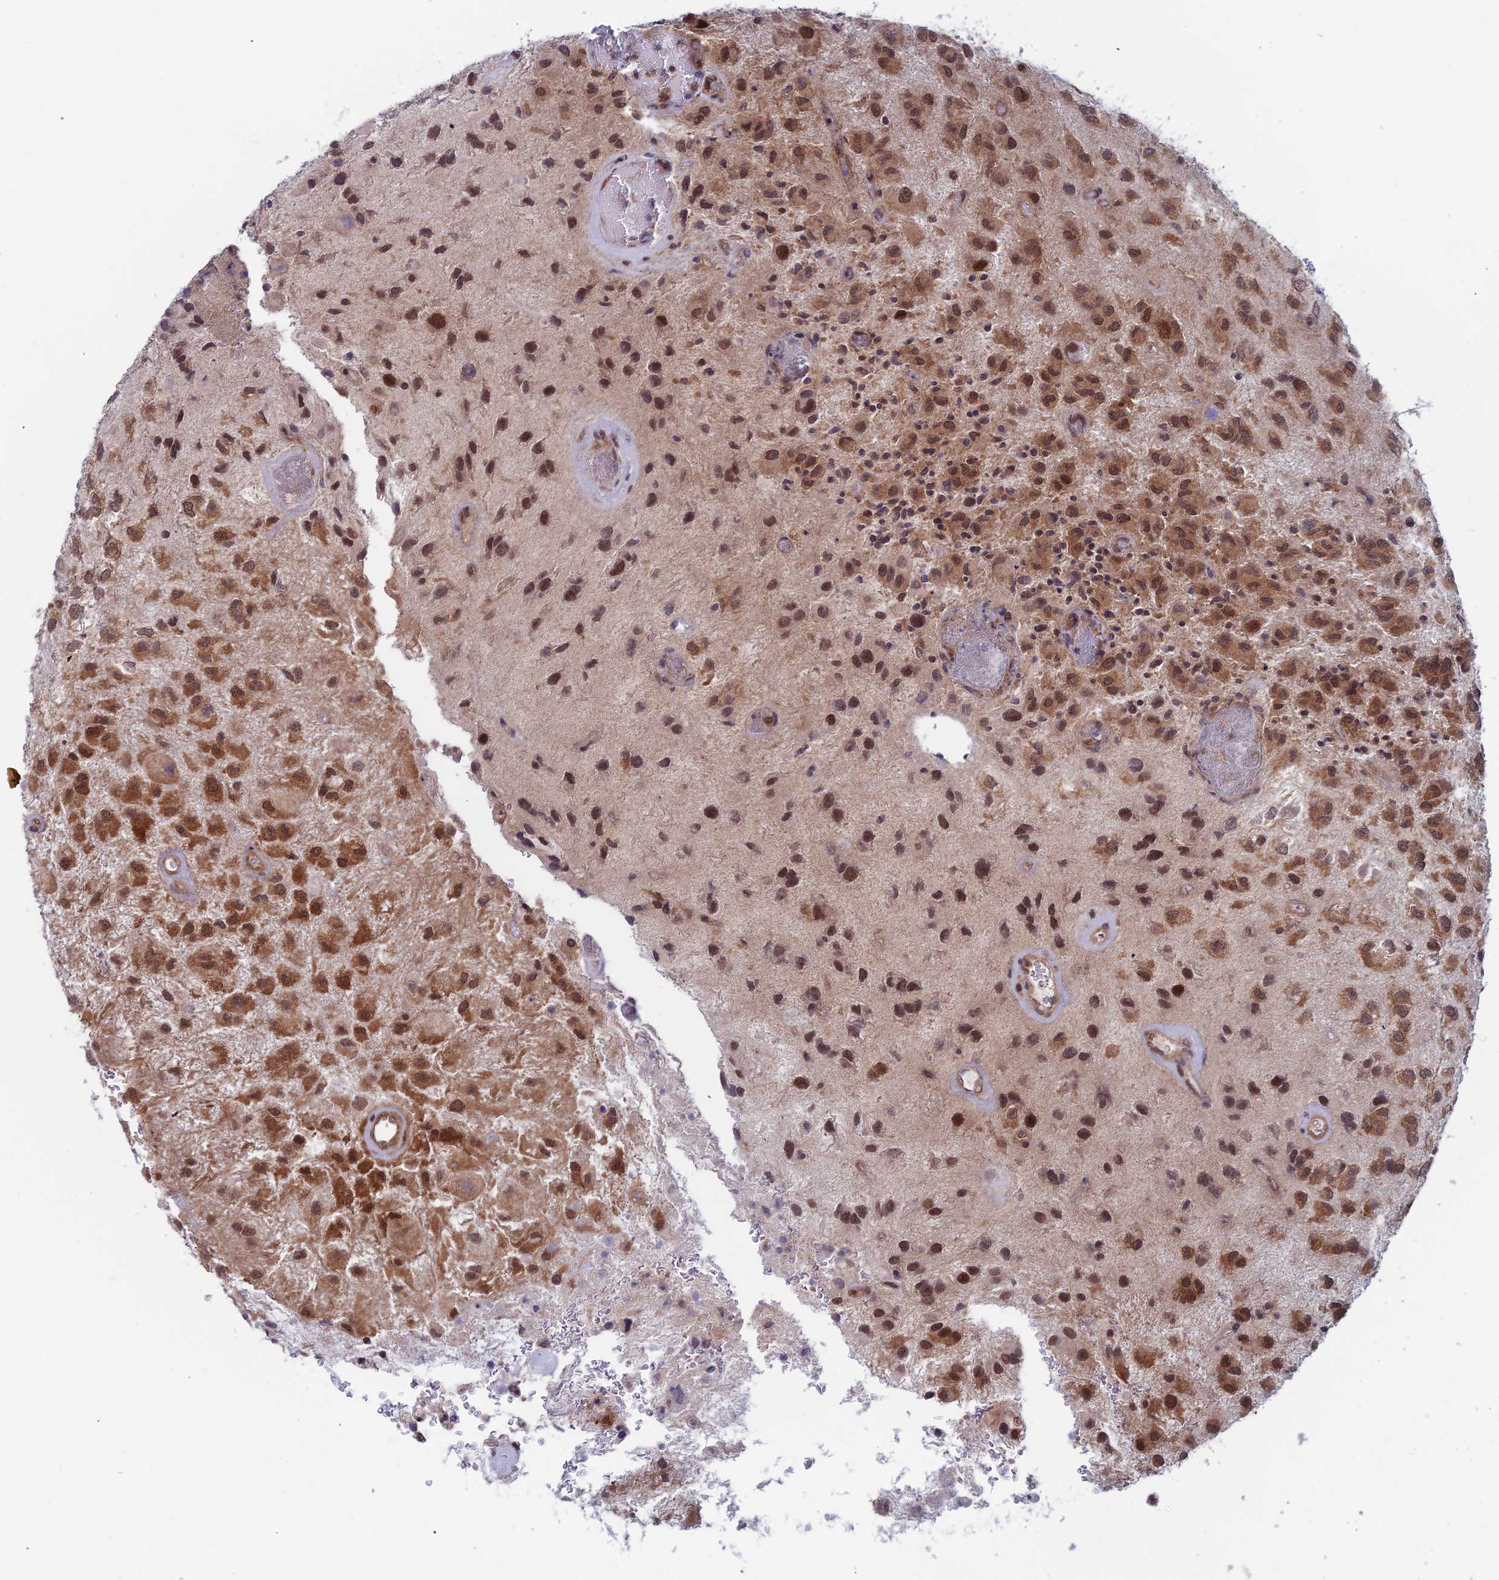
{"staining": {"intensity": "strong", "quantity": ">75%", "location": "cytoplasmic/membranous,nuclear"}, "tissue": "glioma", "cell_type": "Tumor cells", "image_type": "cancer", "snomed": [{"axis": "morphology", "description": "Glioma, malignant, Low grade"}, {"axis": "topography", "description": "Brain"}], "caption": "Protein positivity by immunohistochemistry demonstrates strong cytoplasmic/membranous and nuclear expression in approximately >75% of tumor cells in glioma.", "gene": "IGBP1", "patient": {"sex": "male", "age": 66}}